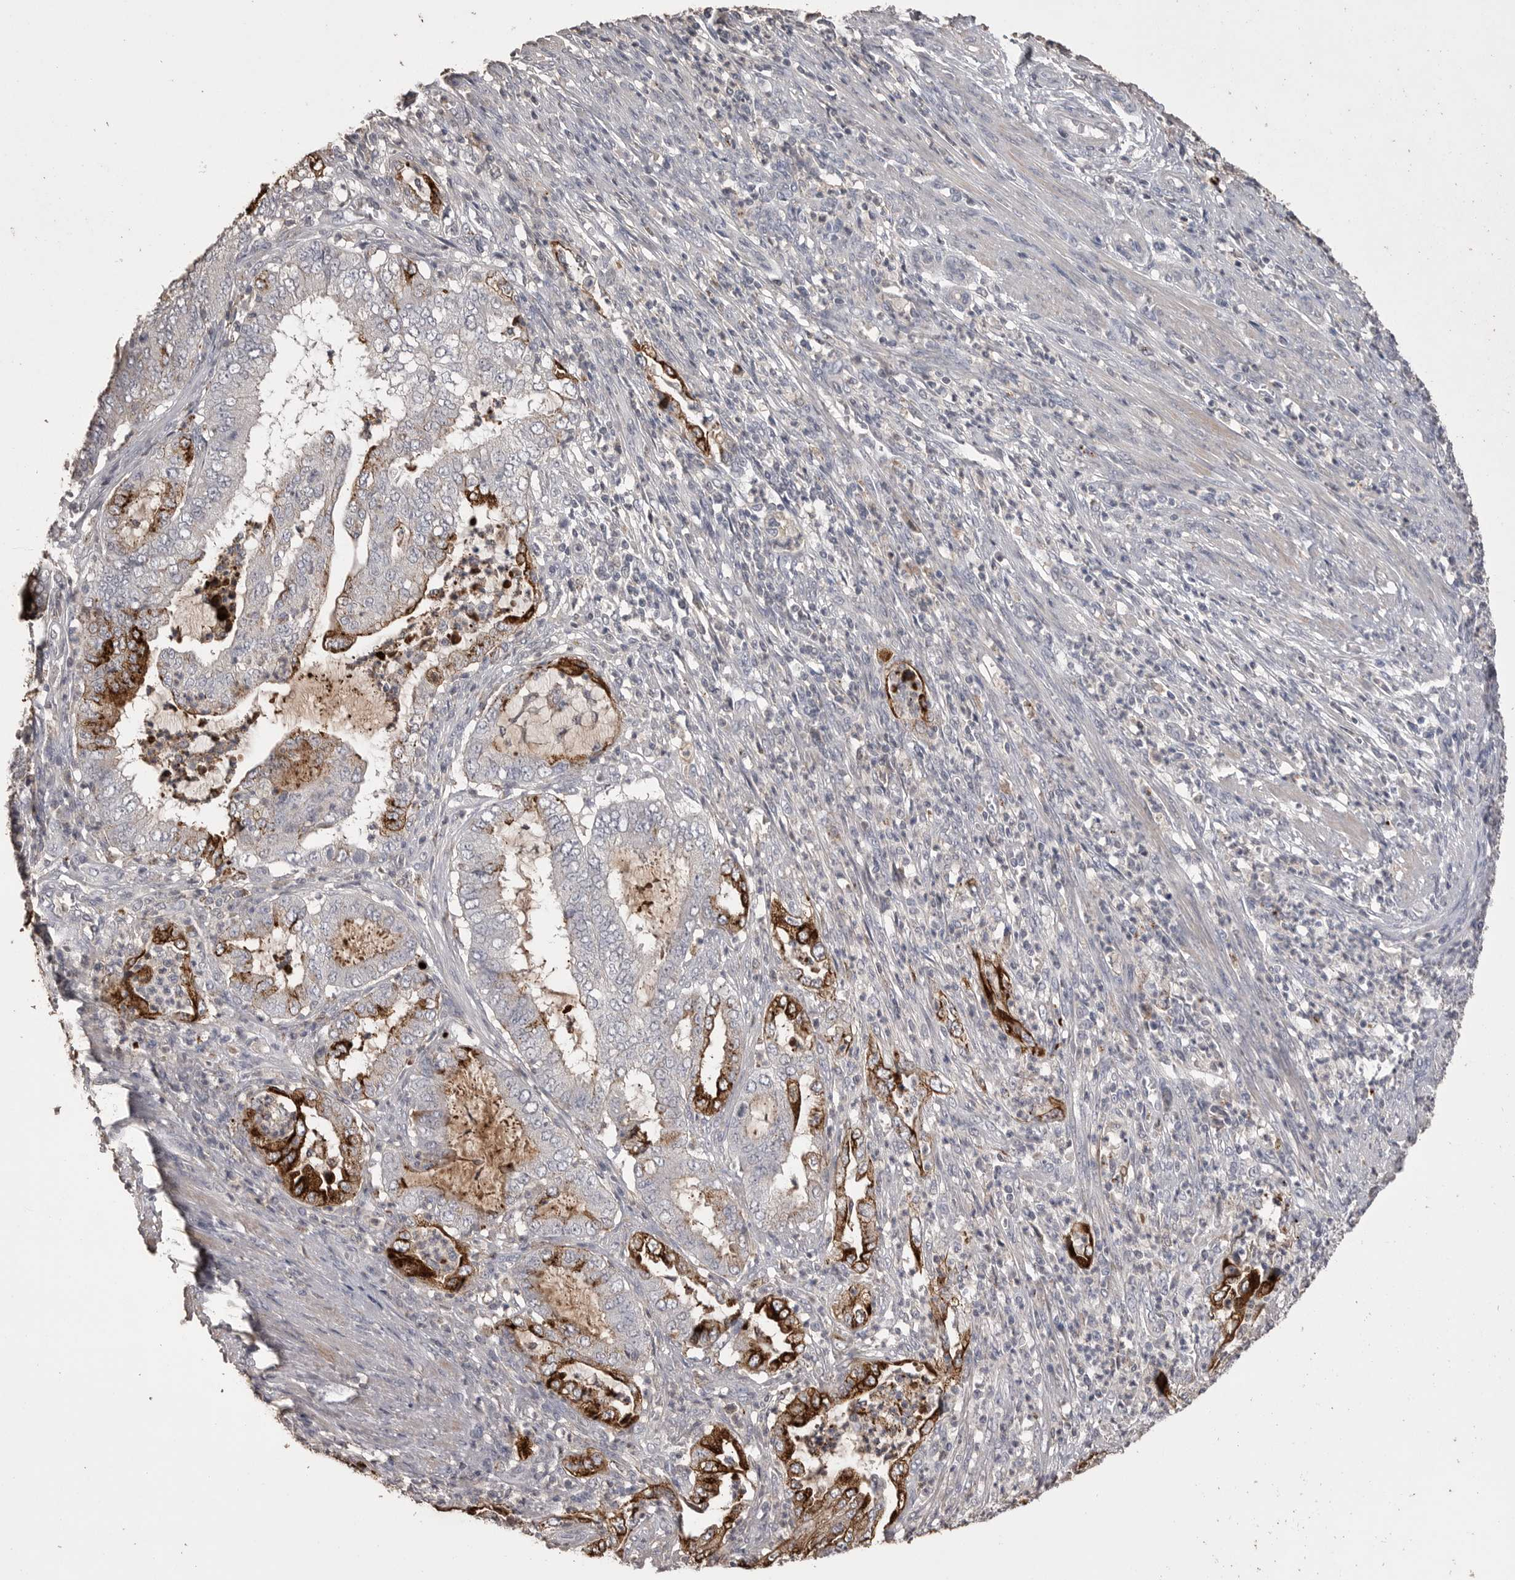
{"staining": {"intensity": "strong", "quantity": "25%-75%", "location": "cytoplasmic/membranous"}, "tissue": "endometrial cancer", "cell_type": "Tumor cells", "image_type": "cancer", "snomed": [{"axis": "morphology", "description": "Adenocarcinoma, NOS"}, {"axis": "topography", "description": "Endometrium"}], "caption": "The image reveals a brown stain indicating the presence of a protein in the cytoplasmic/membranous of tumor cells in endometrial cancer.", "gene": "MMP7", "patient": {"sex": "female", "age": 49}}